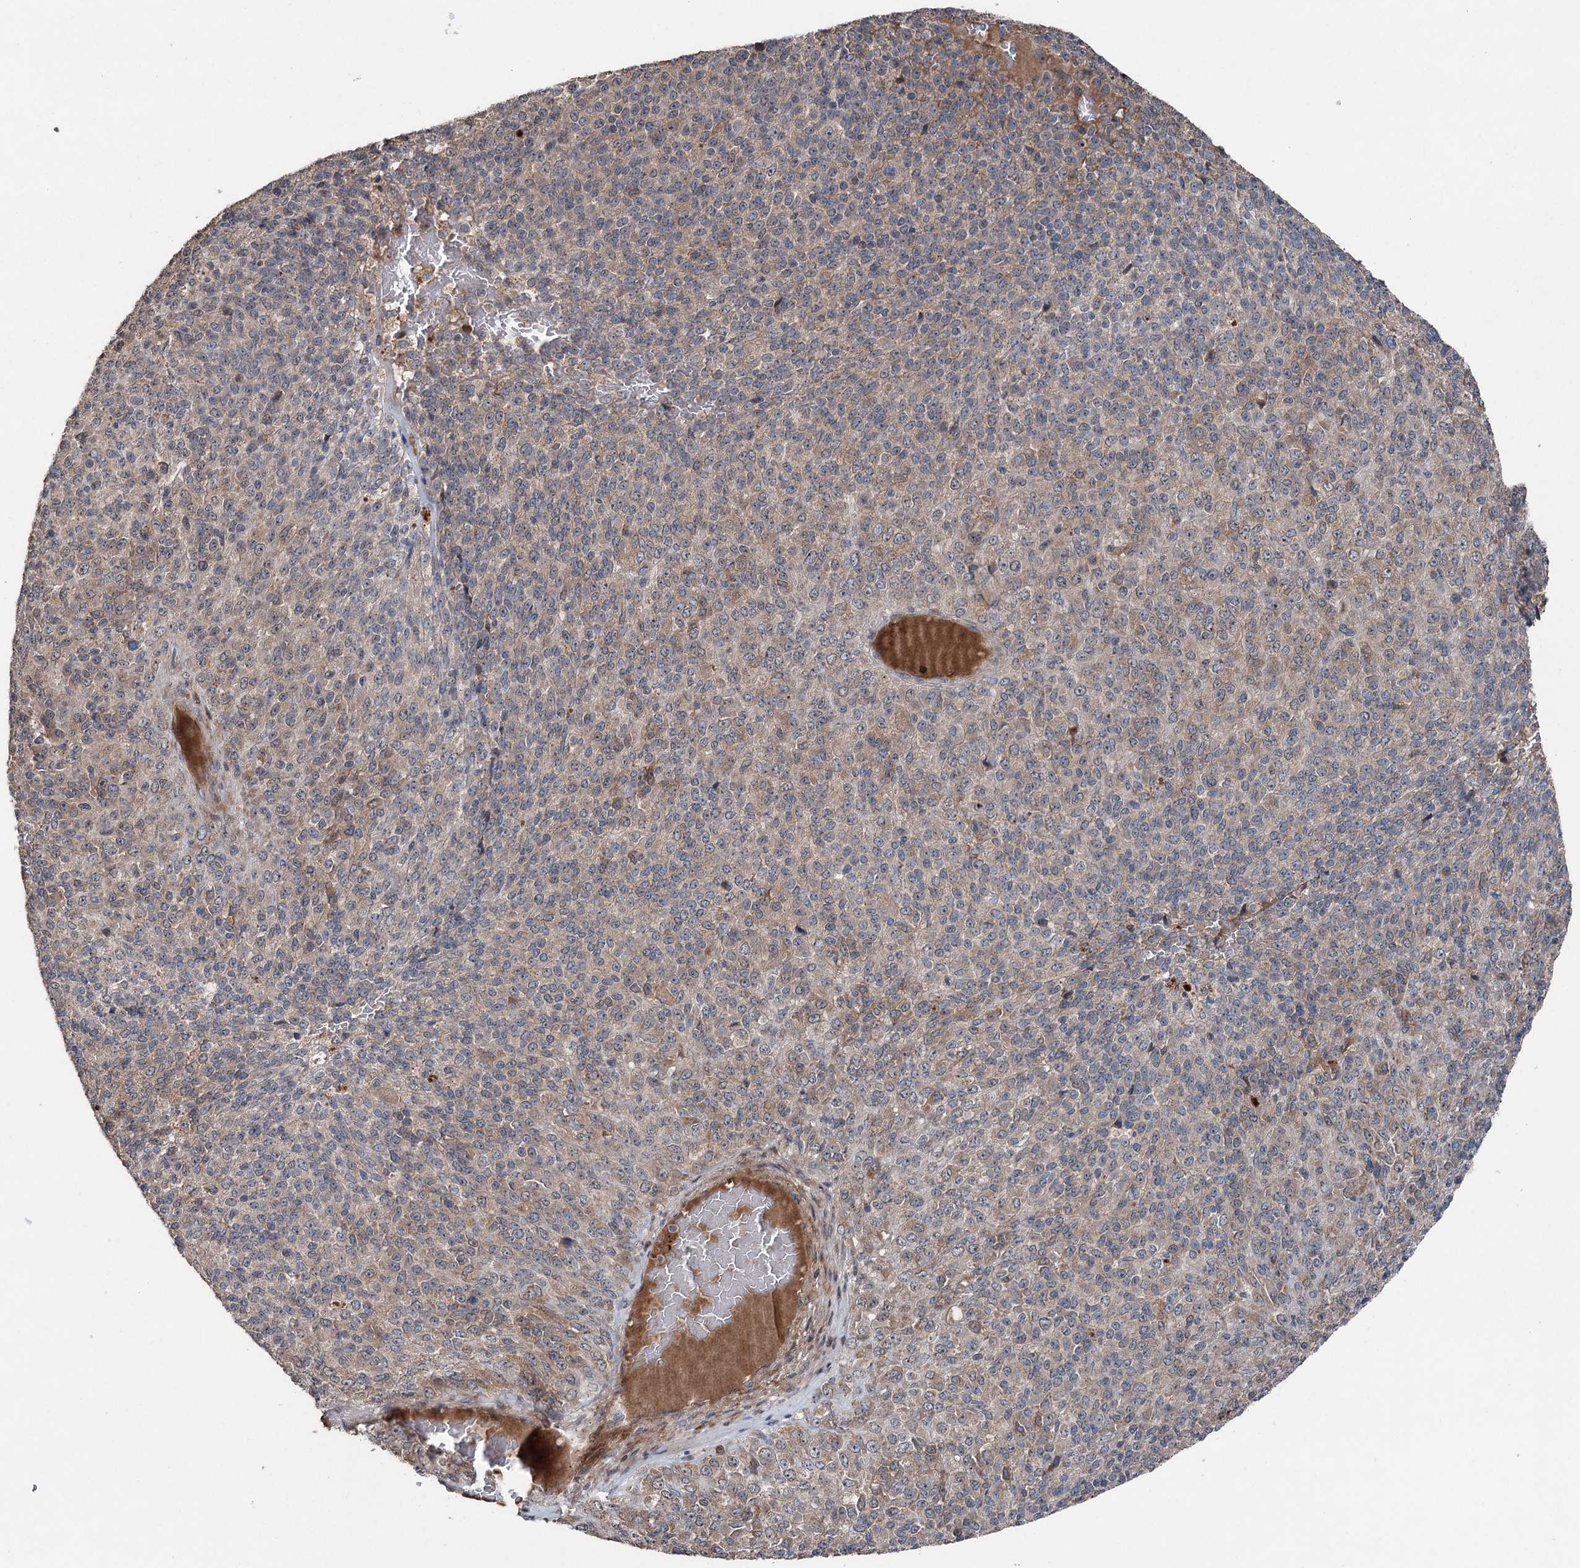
{"staining": {"intensity": "moderate", "quantity": "25%-75%", "location": "cytoplasmic/membranous"}, "tissue": "melanoma", "cell_type": "Tumor cells", "image_type": "cancer", "snomed": [{"axis": "morphology", "description": "Malignant melanoma, Metastatic site"}, {"axis": "topography", "description": "Brain"}], "caption": "Malignant melanoma (metastatic site) was stained to show a protein in brown. There is medium levels of moderate cytoplasmic/membranous expression in approximately 25%-75% of tumor cells.", "gene": "MAPK8IP2", "patient": {"sex": "female", "age": 56}}